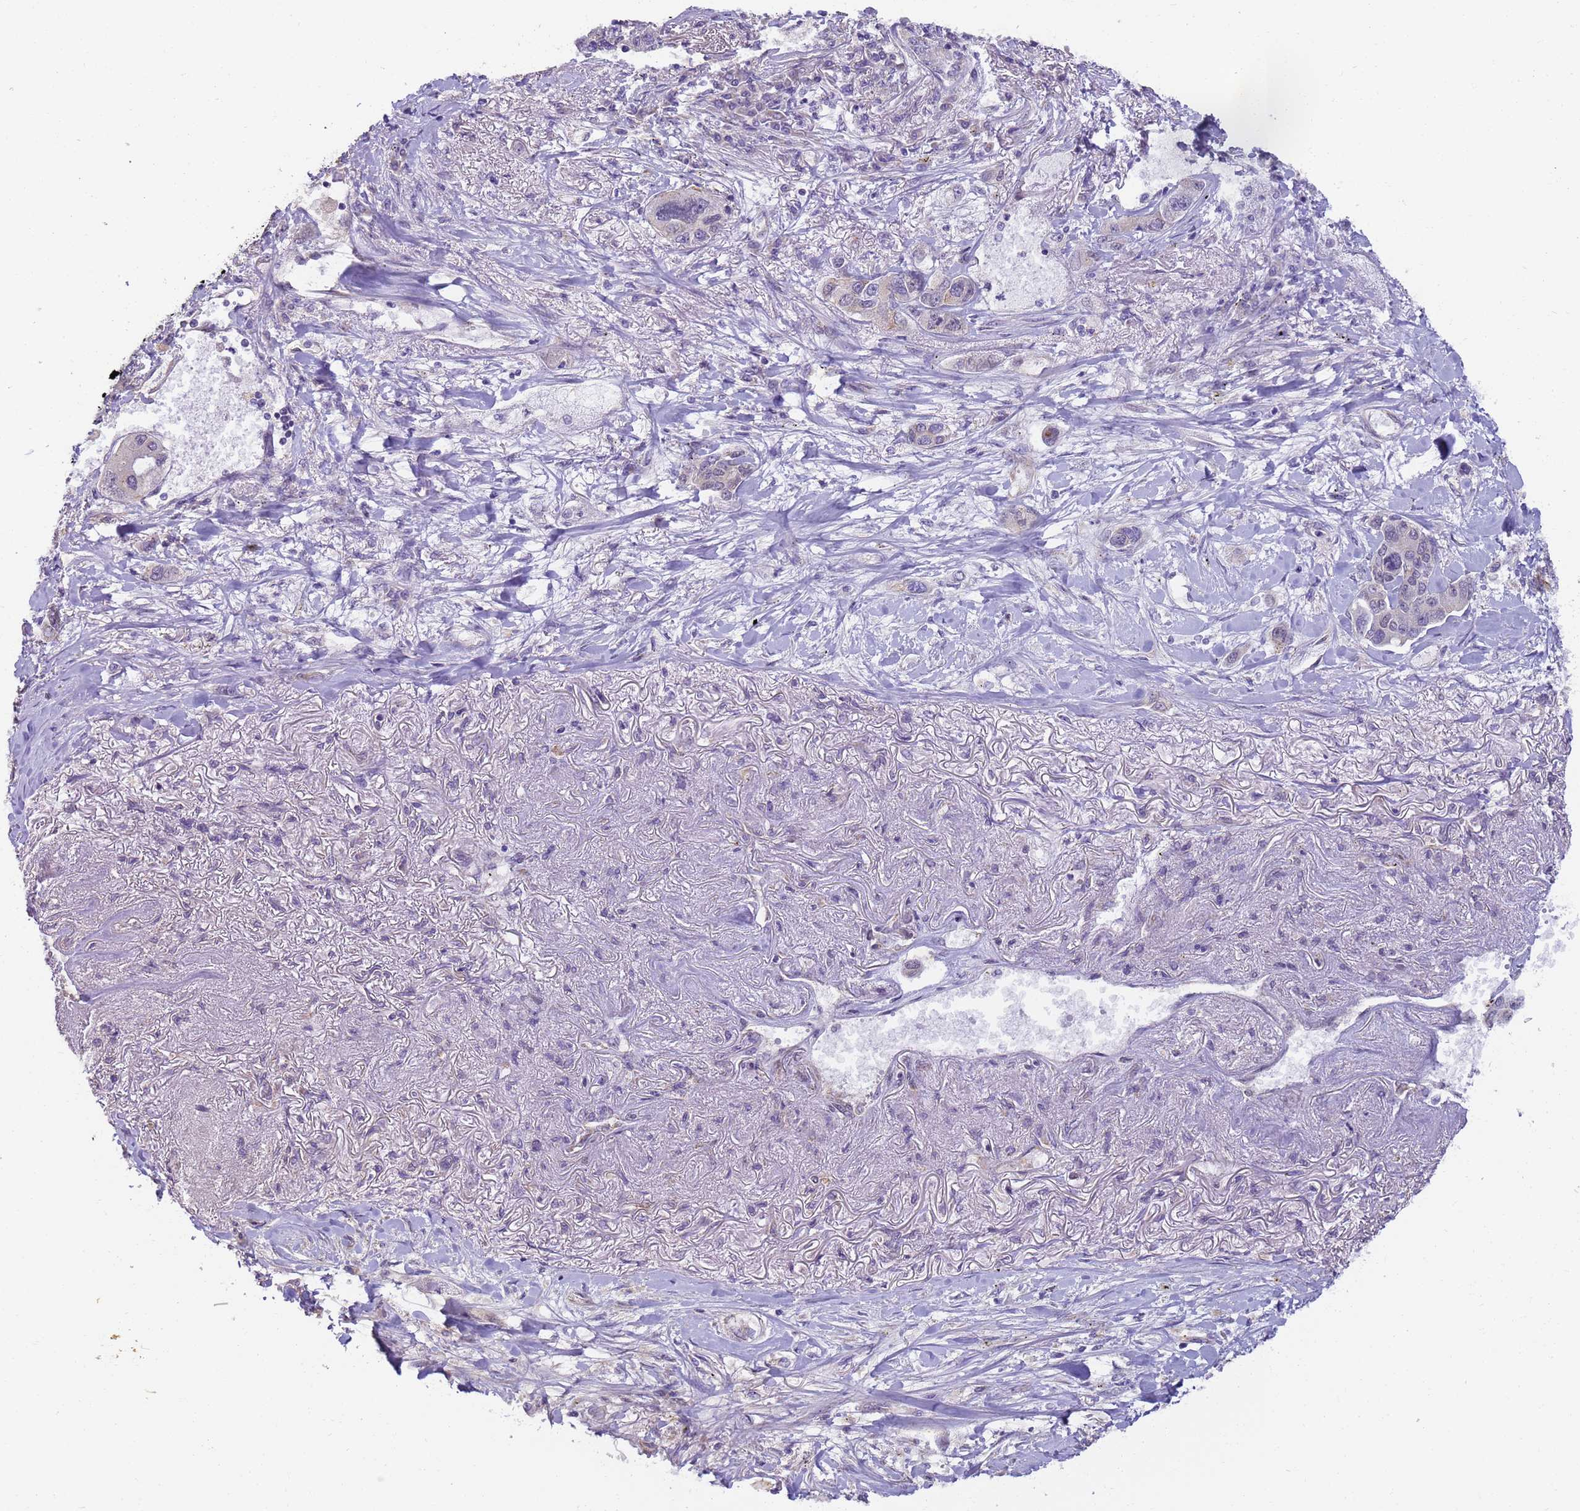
{"staining": {"intensity": "negative", "quantity": "none", "location": "none"}, "tissue": "lung cancer", "cell_type": "Tumor cells", "image_type": "cancer", "snomed": [{"axis": "morphology", "description": "Adenocarcinoma, NOS"}, {"axis": "topography", "description": "Lung"}], "caption": "The image exhibits no significant positivity in tumor cells of lung adenocarcinoma.", "gene": "RAPGEF3", "patient": {"sex": "male", "age": 49}}